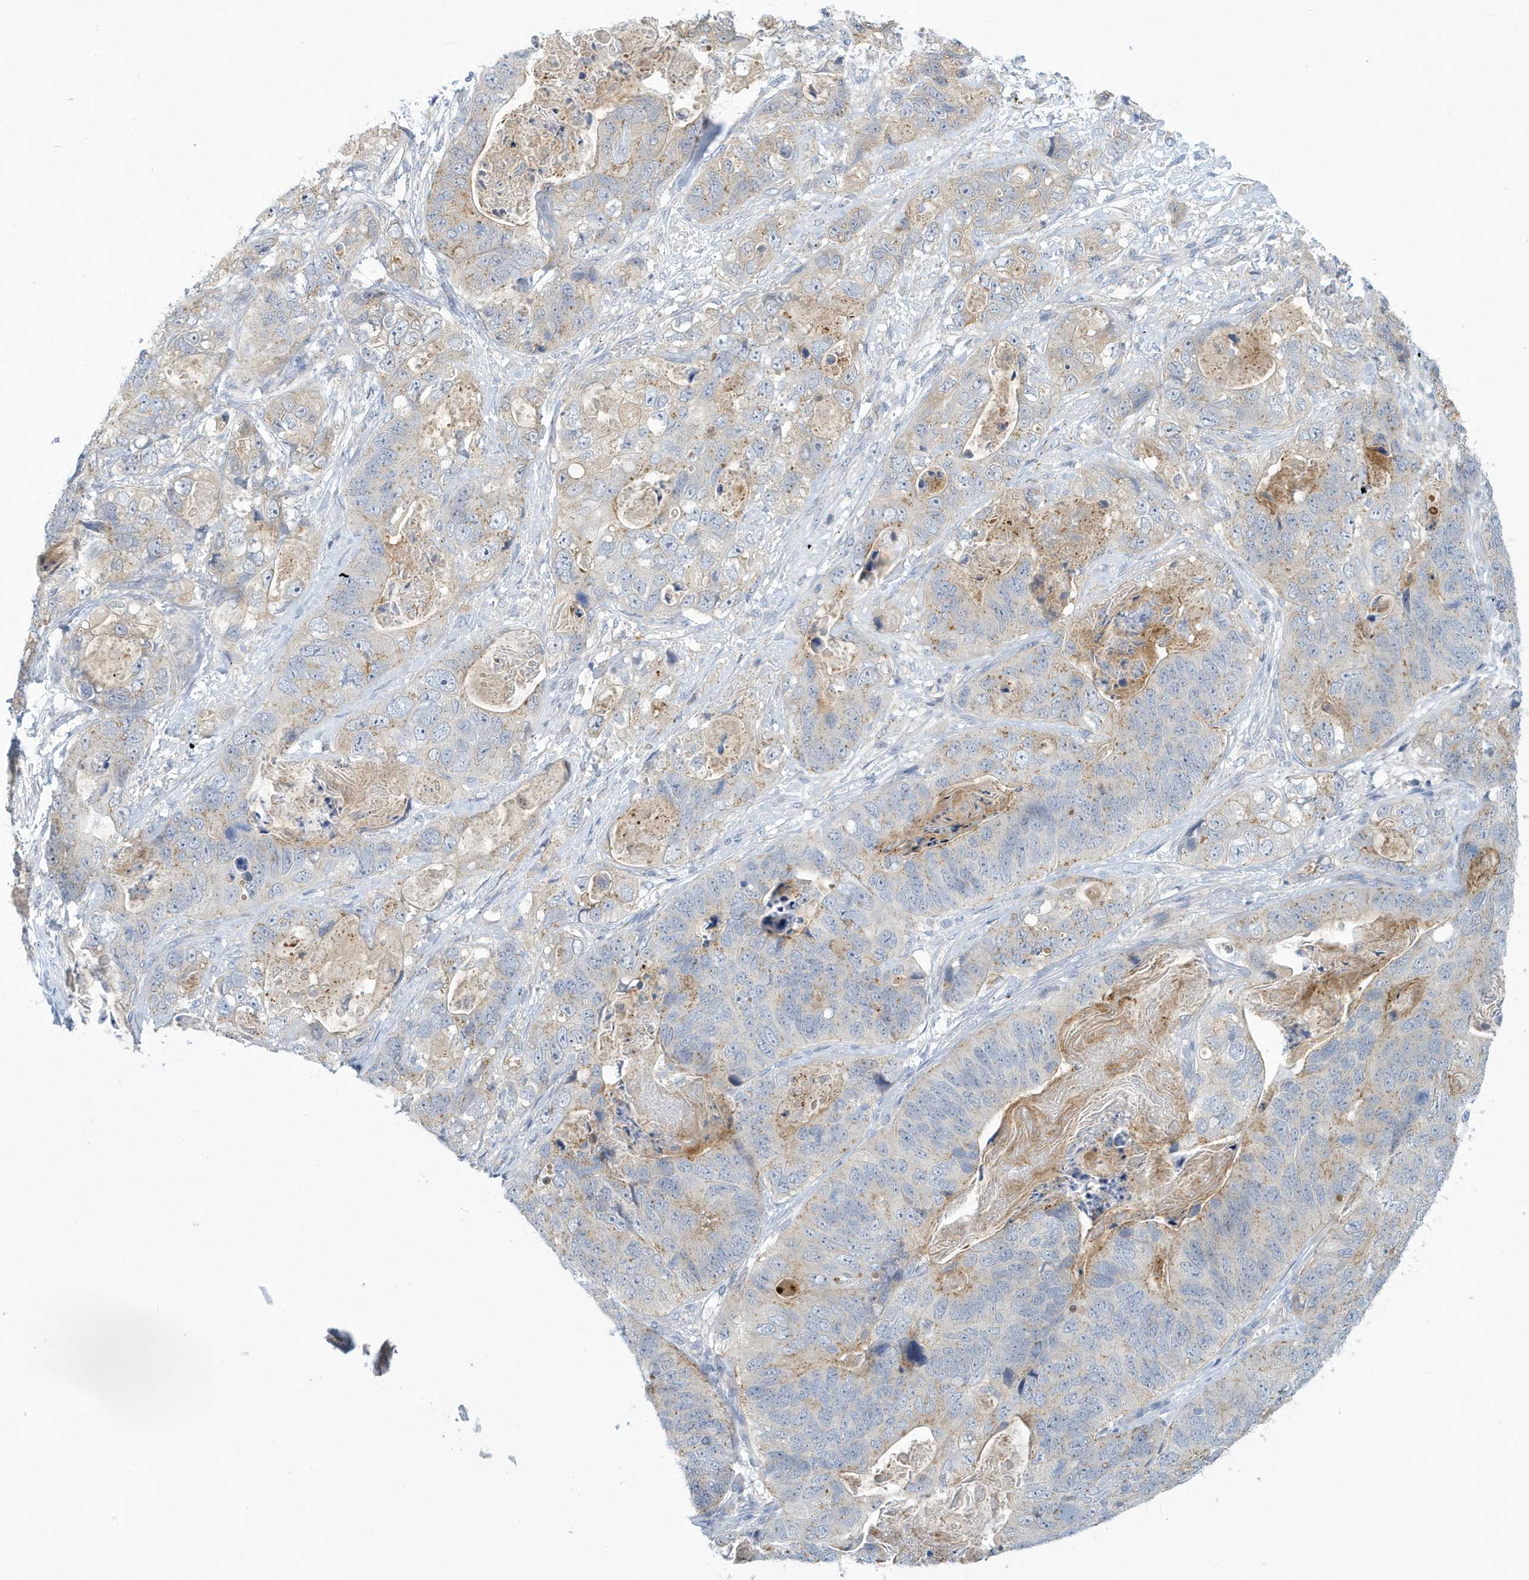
{"staining": {"intensity": "weak", "quantity": "<25%", "location": "cytoplasmic/membranous"}, "tissue": "stomach cancer", "cell_type": "Tumor cells", "image_type": "cancer", "snomed": [{"axis": "morphology", "description": "Adenocarcinoma, NOS"}, {"axis": "topography", "description": "Stomach"}], "caption": "Tumor cells show no significant staining in stomach cancer (adenocarcinoma).", "gene": "VTA1", "patient": {"sex": "female", "age": 89}}